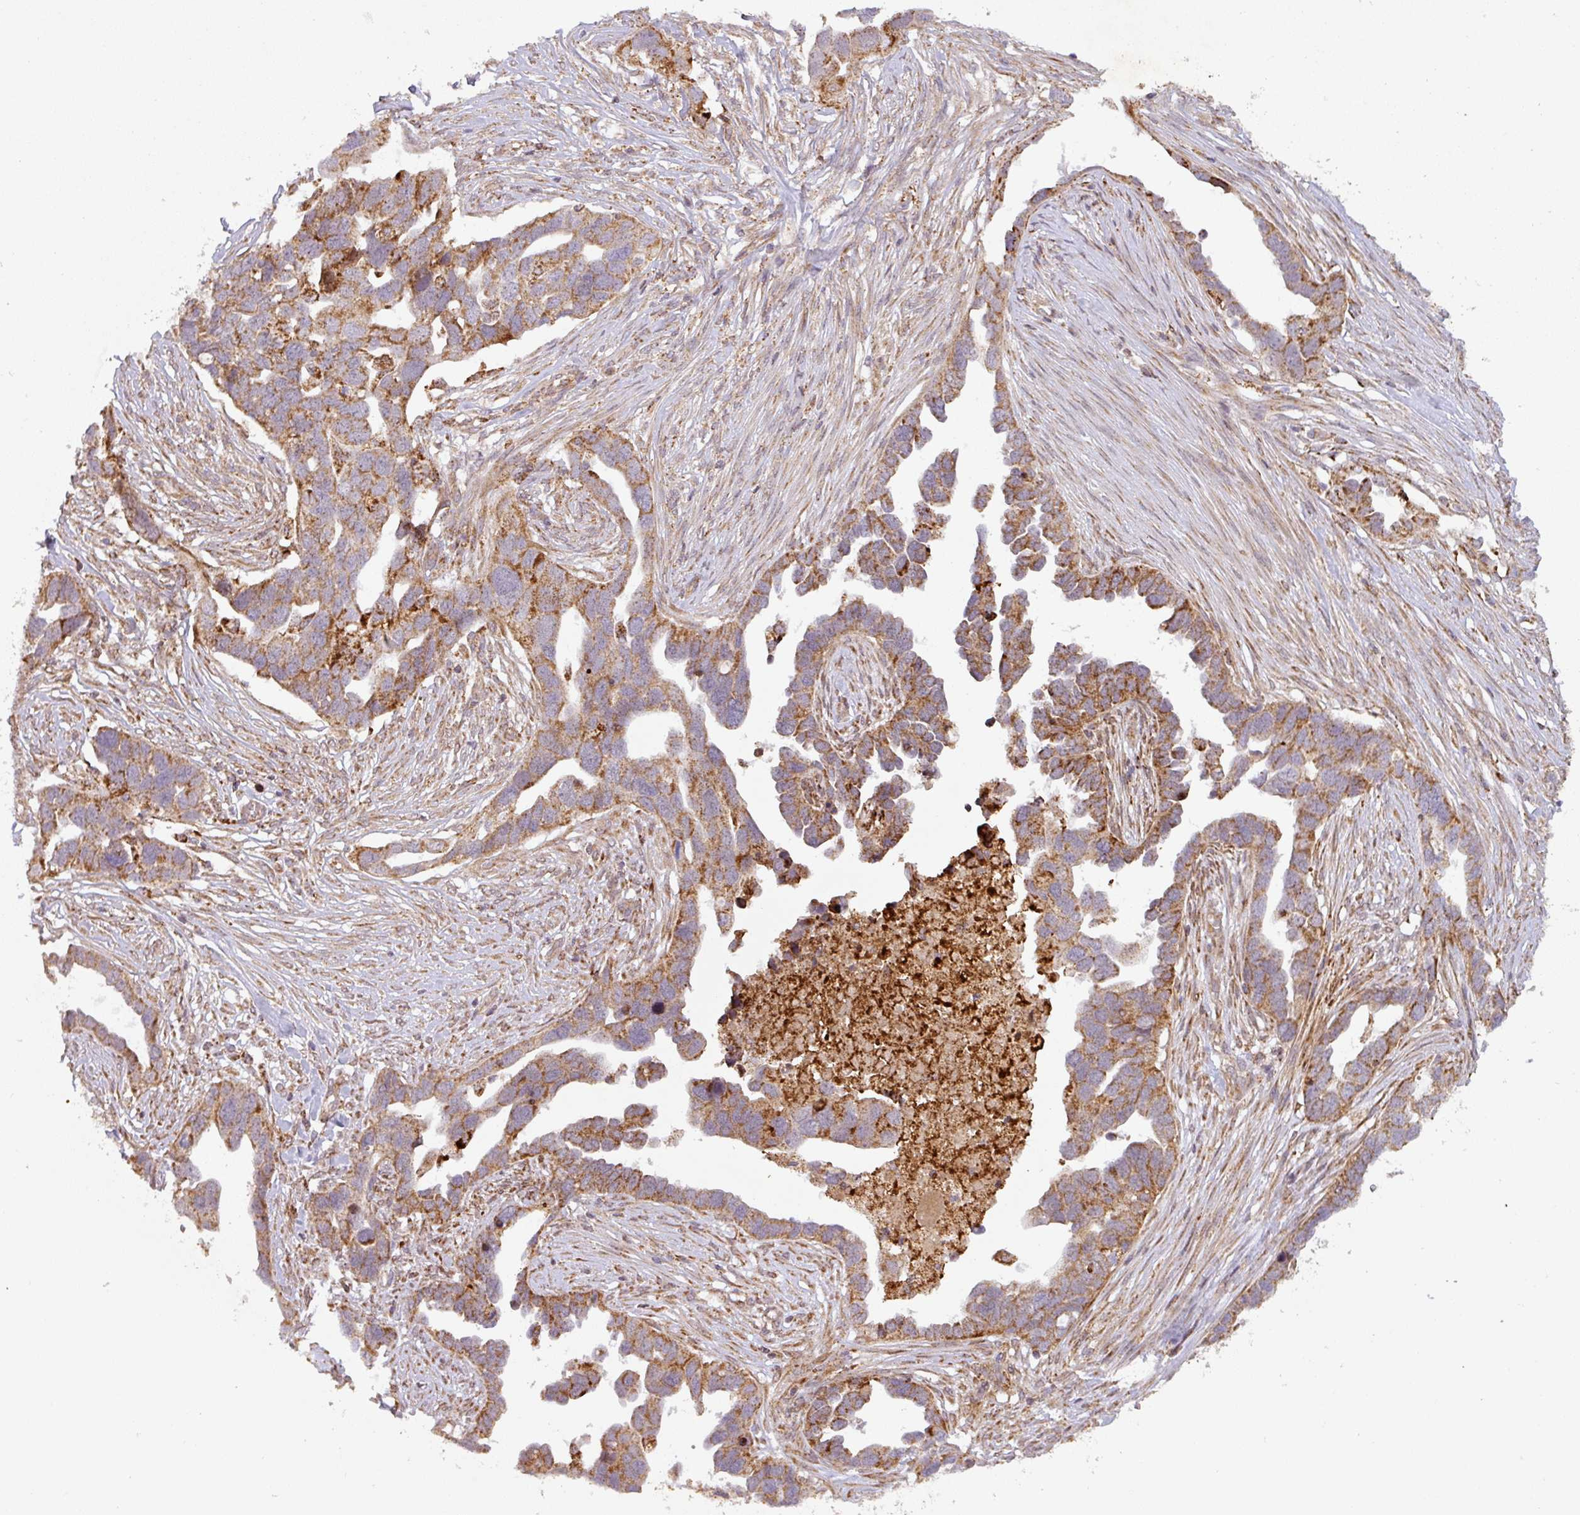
{"staining": {"intensity": "moderate", "quantity": ">75%", "location": "cytoplasmic/membranous"}, "tissue": "ovarian cancer", "cell_type": "Tumor cells", "image_type": "cancer", "snomed": [{"axis": "morphology", "description": "Cystadenocarcinoma, serous, NOS"}, {"axis": "topography", "description": "Ovary"}], "caption": "Immunohistochemical staining of serous cystadenocarcinoma (ovarian) shows moderate cytoplasmic/membranous protein expression in approximately >75% of tumor cells.", "gene": "GPD2", "patient": {"sex": "female", "age": 54}}